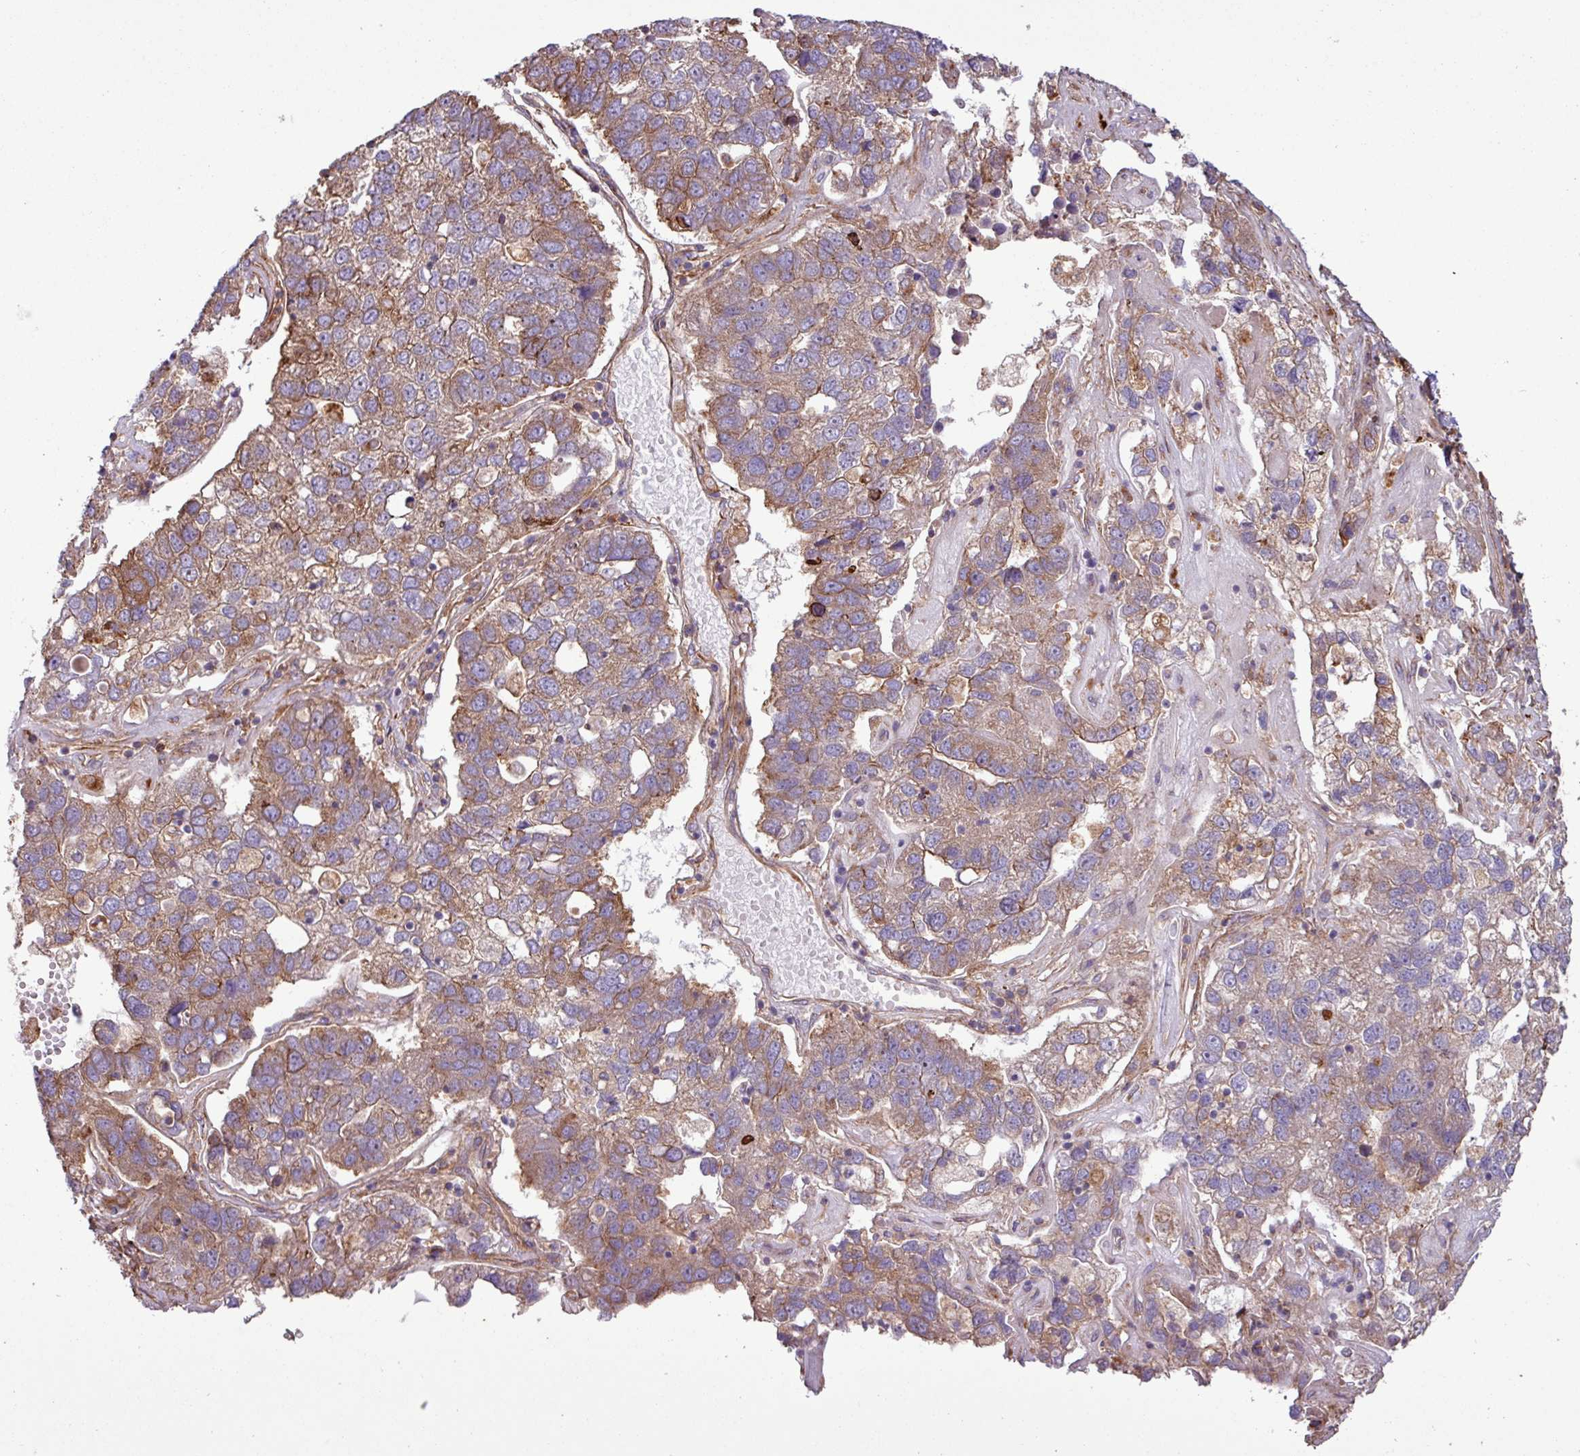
{"staining": {"intensity": "moderate", "quantity": ">75%", "location": "cytoplasmic/membranous"}, "tissue": "pancreatic cancer", "cell_type": "Tumor cells", "image_type": "cancer", "snomed": [{"axis": "morphology", "description": "Adenocarcinoma, NOS"}, {"axis": "topography", "description": "Pancreas"}], "caption": "Tumor cells display medium levels of moderate cytoplasmic/membranous positivity in approximately >75% of cells in human pancreatic cancer (adenocarcinoma). (Stains: DAB in brown, nuclei in blue, Microscopy: brightfield microscopy at high magnification).", "gene": "ZNF300", "patient": {"sex": "female", "age": 61}}